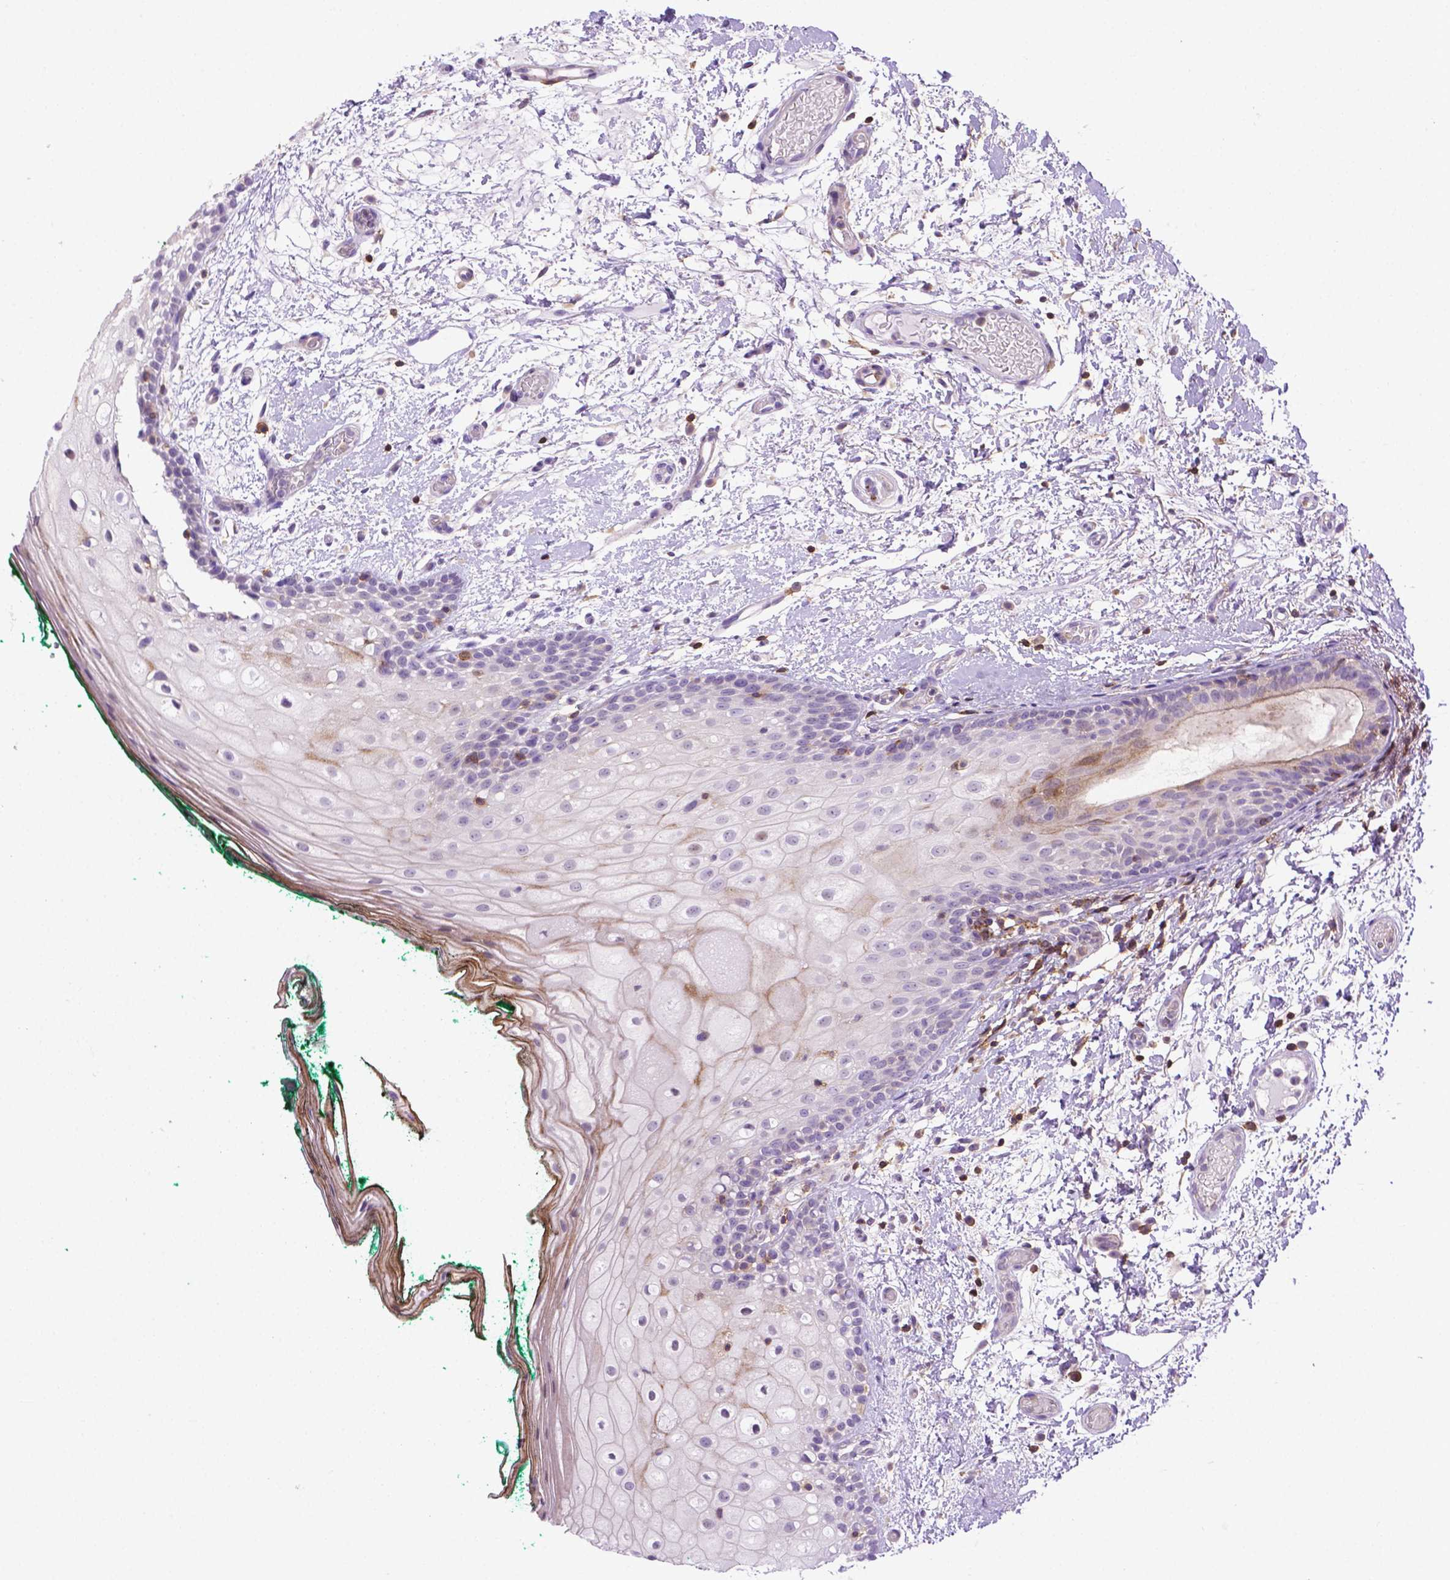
{"staining": {"intensity": "weak", "quantity": "<25%", "location": "cytoplasmic/membranous"}, "tissue": "oral mucosa", "cell_type": "Squamous epithelial cells", "image_type": "normal", "snomed": [{"axis": "morphology", "description": "Normal tissue, NOS"}, {"axis": "topography", "description": "Oral tissue"}], "caption": "This is a image of IHC staining of benign oral mucosa, which shows no positivity in squamous epithelial cells.", "gene": "ACAD10", "patient": {"sex": "female", "age": 83}}